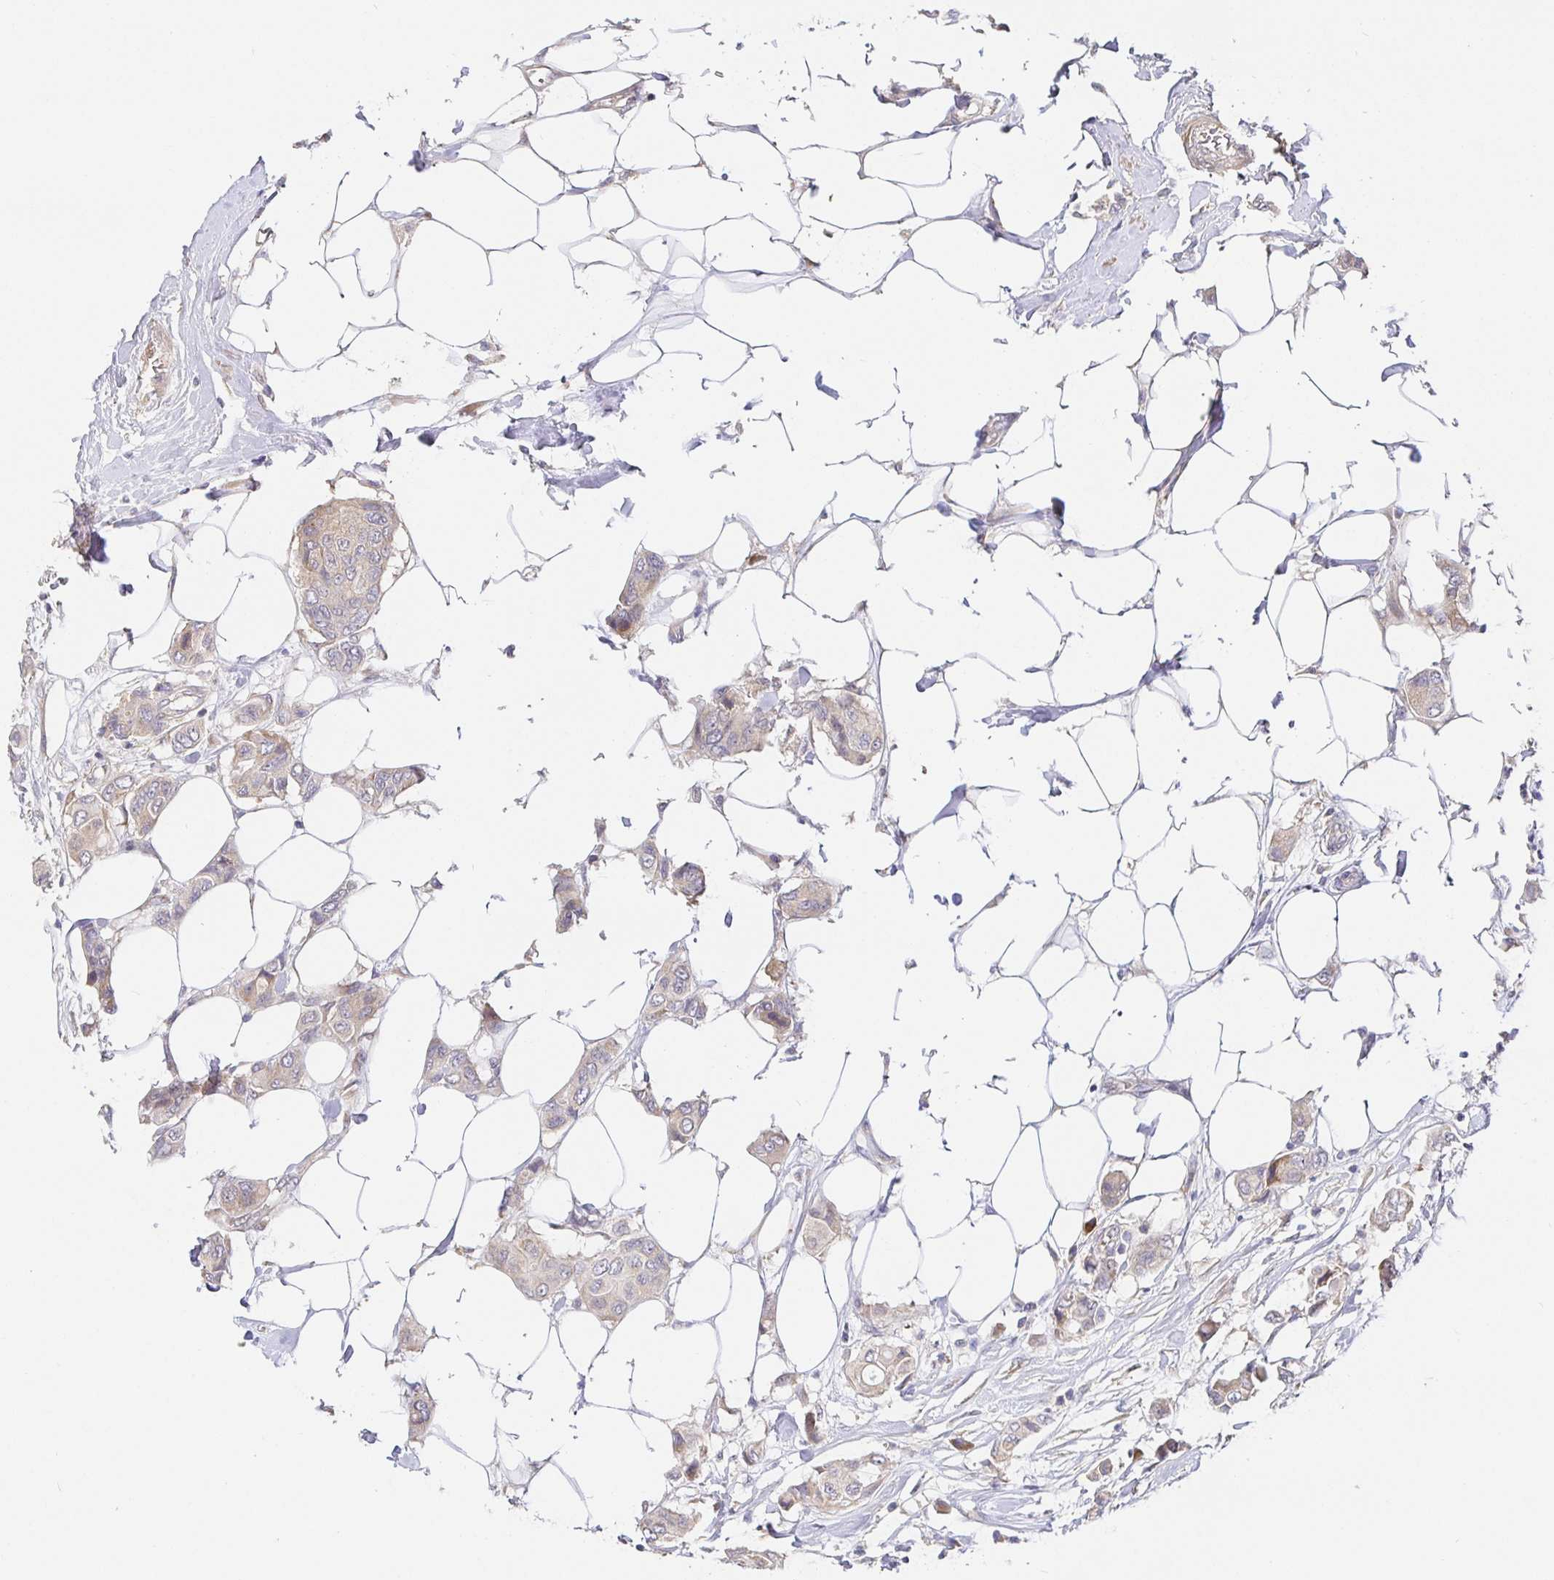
{"staining": {"intensity": "weak", "quantity": "25%-75%", "location": "cytoplasmic/membranous"}, "tissue": "breast cancer", "cell_type": "Tumor cells", "image_type": "cancer", "snomed": [{"axis": "morphology", "description": "Lobular carcinoma"}, {"axis": "topography", "description": "Breast"}], "caption": "Human breast cancer (lobular carcinoma) stained with a protein marker displays weak staining in tumor cells.", "gene": "ZDHHC11", "patient": {"sex": "female", "age": 51}}